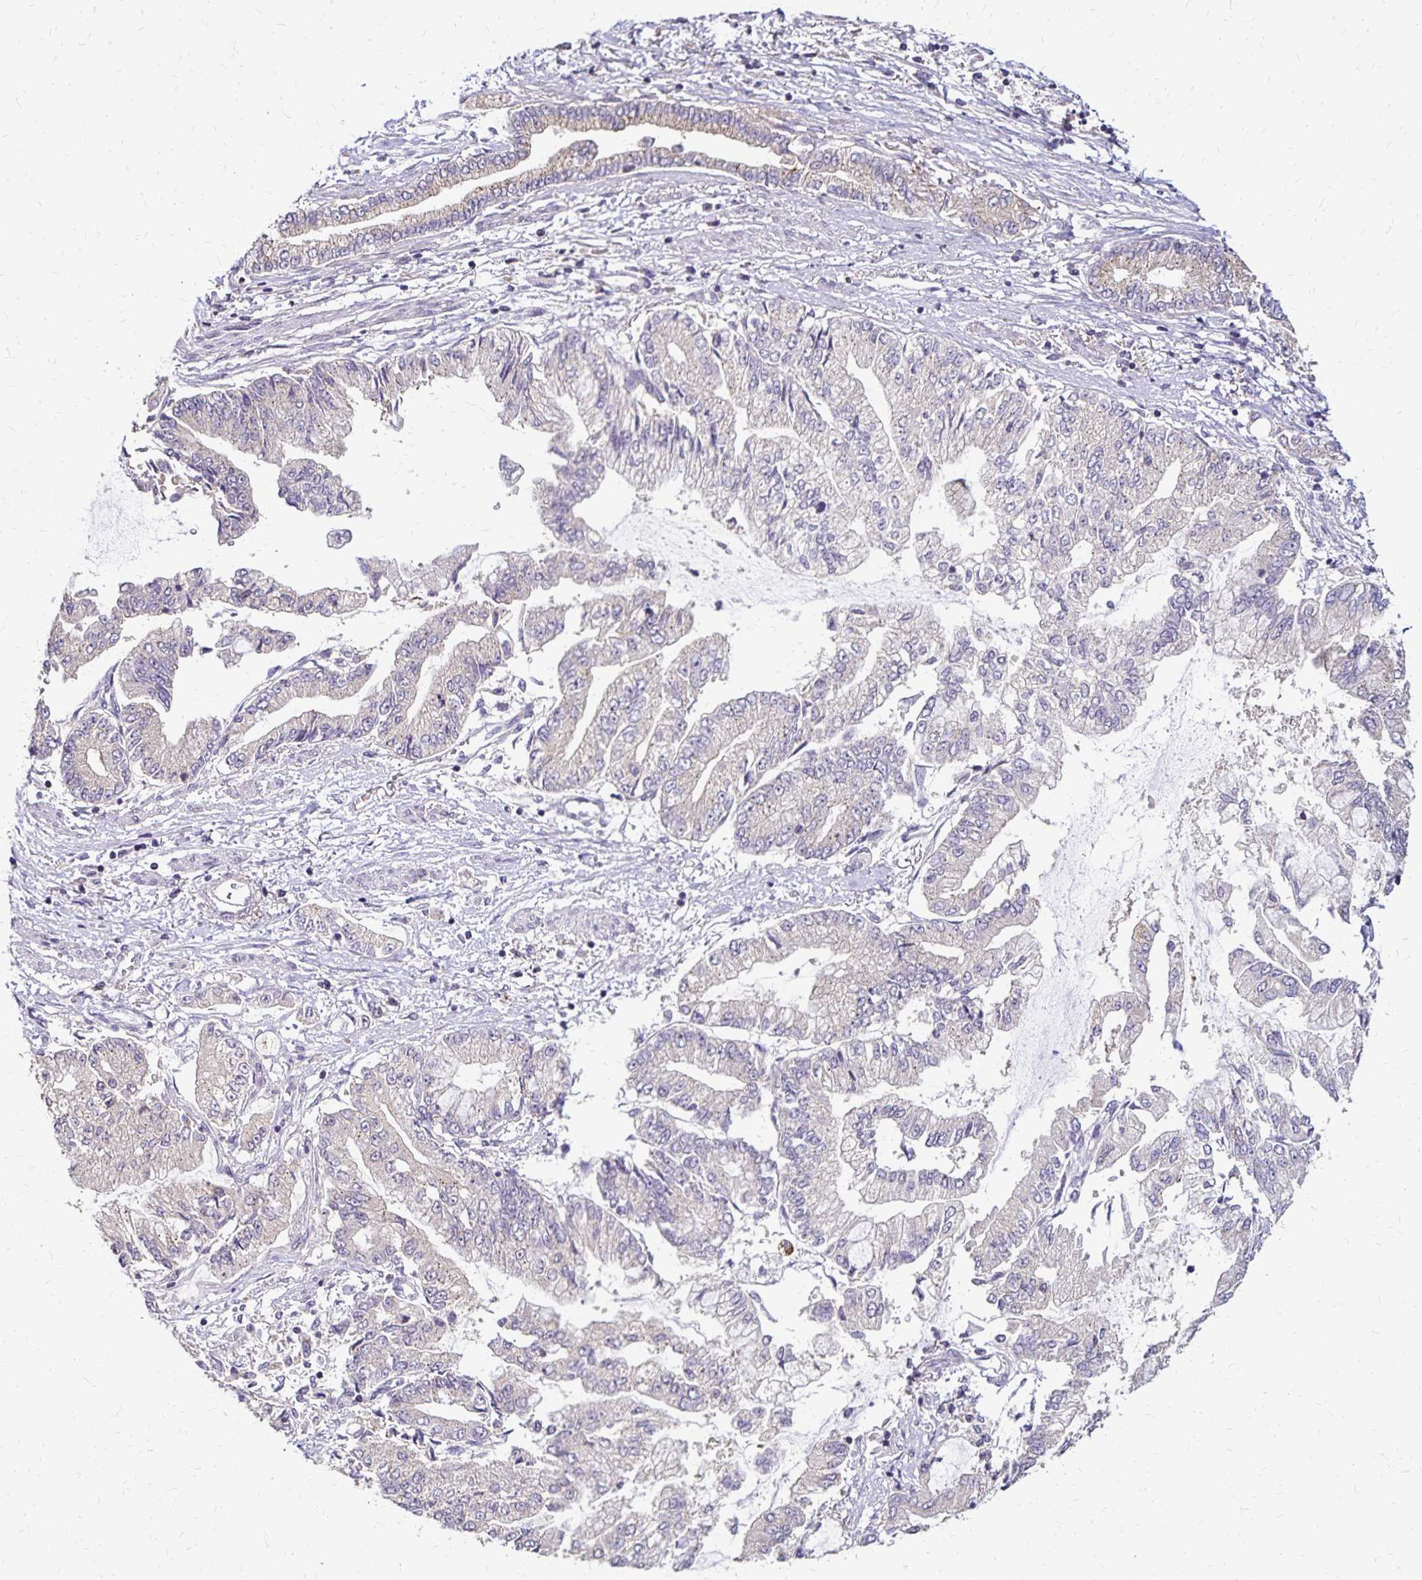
{"staining": {"intensity": "negative", "quantity": "none", "location": "none"}, "tissue": "stomach cancer", "cell_type": "Tumor cells", "image_type": "cancer", "snomed": [{"axis": "morphology", "description": "Adenocarcinoma, NOS"}, {"axis": "topography", "description": "Stomach, upper"}], "caption": "This micrograph is of stomach cancer (adenocarcinoma) stained with immunohistochemistry to label a protein in brown with the nuclei are counter-stained blue. There is no positivity in tumor cells.", "gene": "EMC10", "patient": {"sex": "female", "age": 74}}